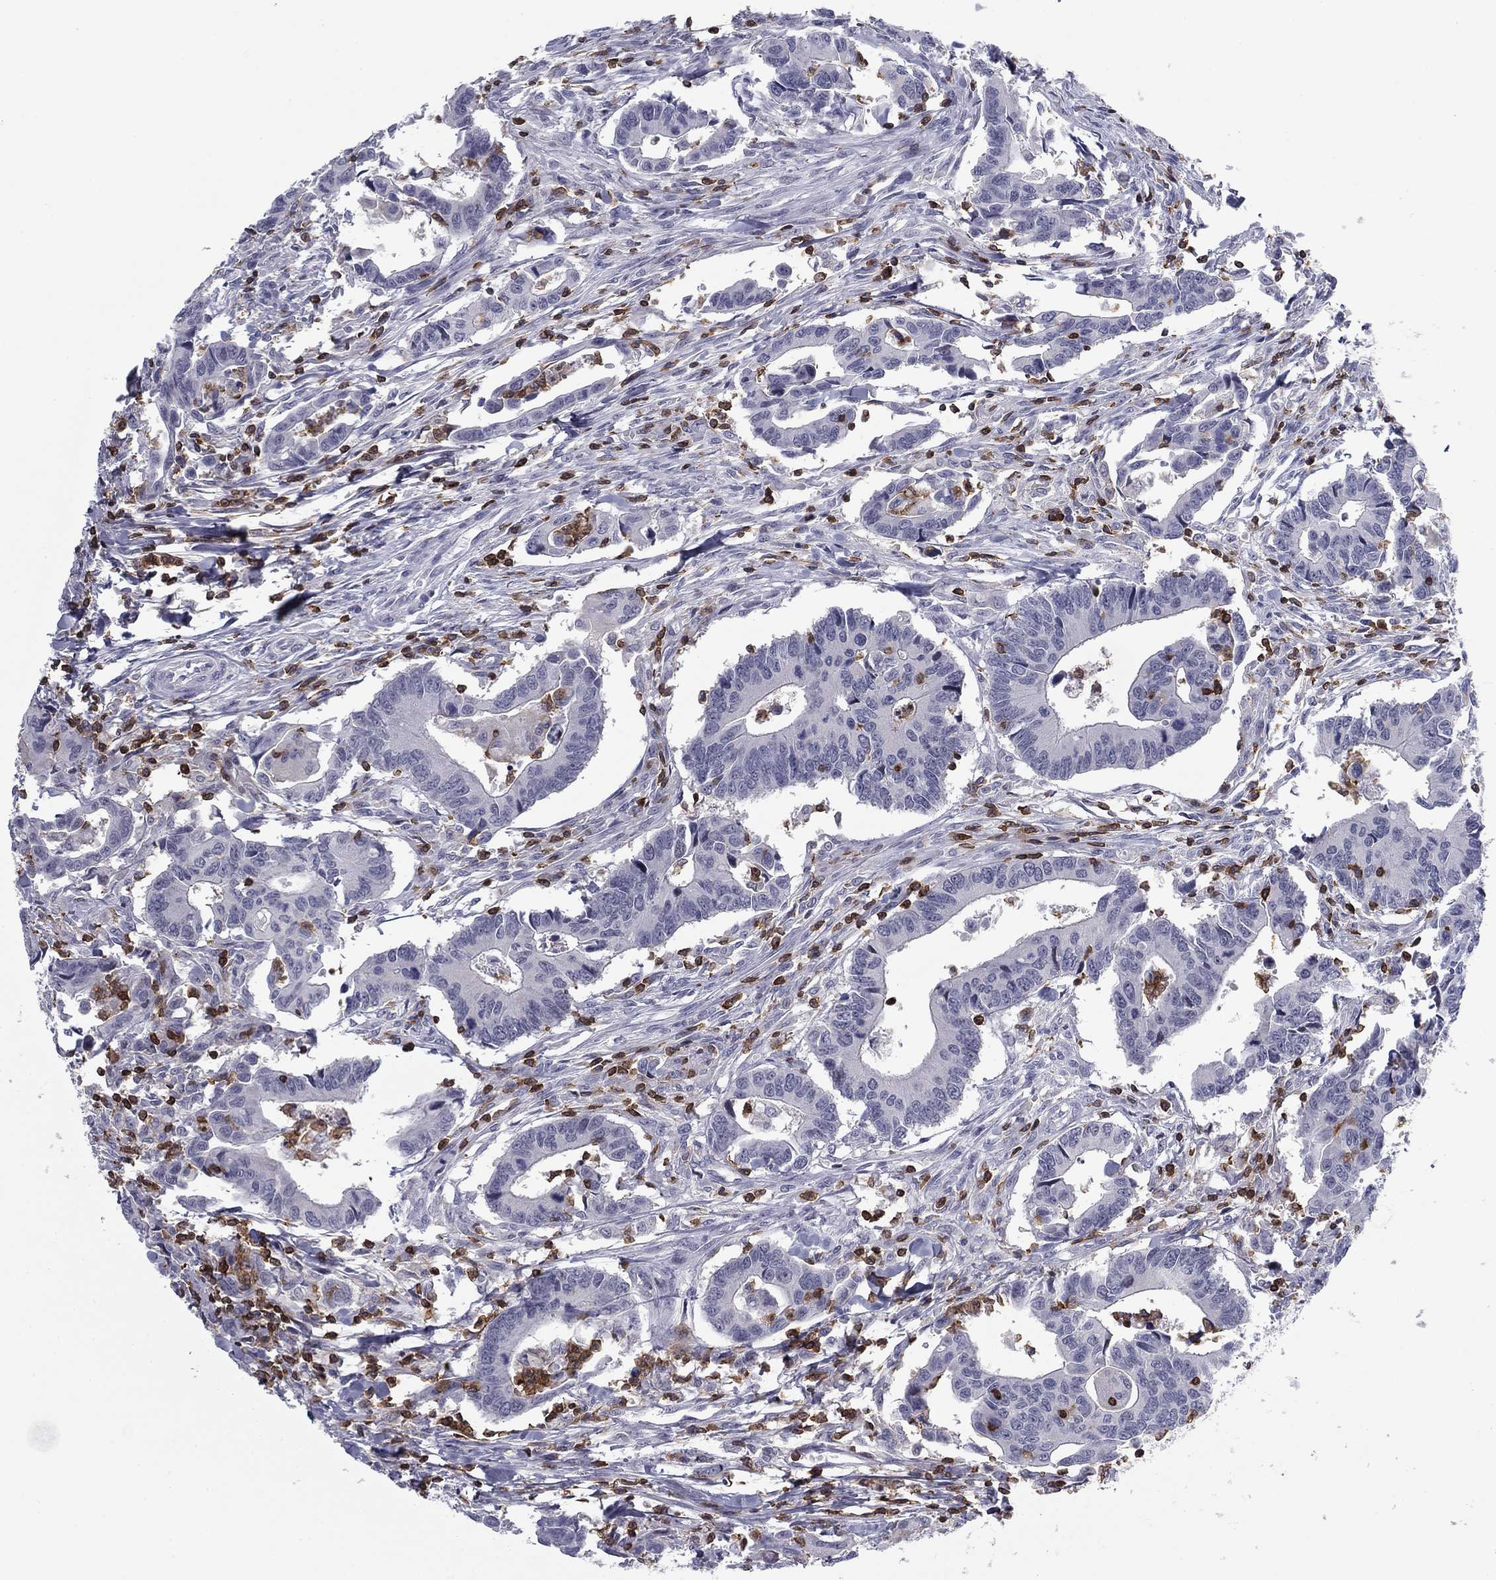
{"staining": {"intensity": "negative", "quantity": "none", "location": "none"}, "tissue": "colorectal cancer", "cell_type": "Tumor cells", "image_type": "cancer", "snomed": [{"axis": "morphology", "description": "Adenocarcinoma, NOS"}, {"axis": "topography", "description": "Rectum"}], "caption": "Tumor cells show no significant protein expression in colorectal cancer (adenocarcinoma). The staining is performed using DAB brown chromogen with nuclei counter-stained in using hematoxylin.", "gene": "ARHGAP27", "patient": {"sex": "male", "age": 67}}